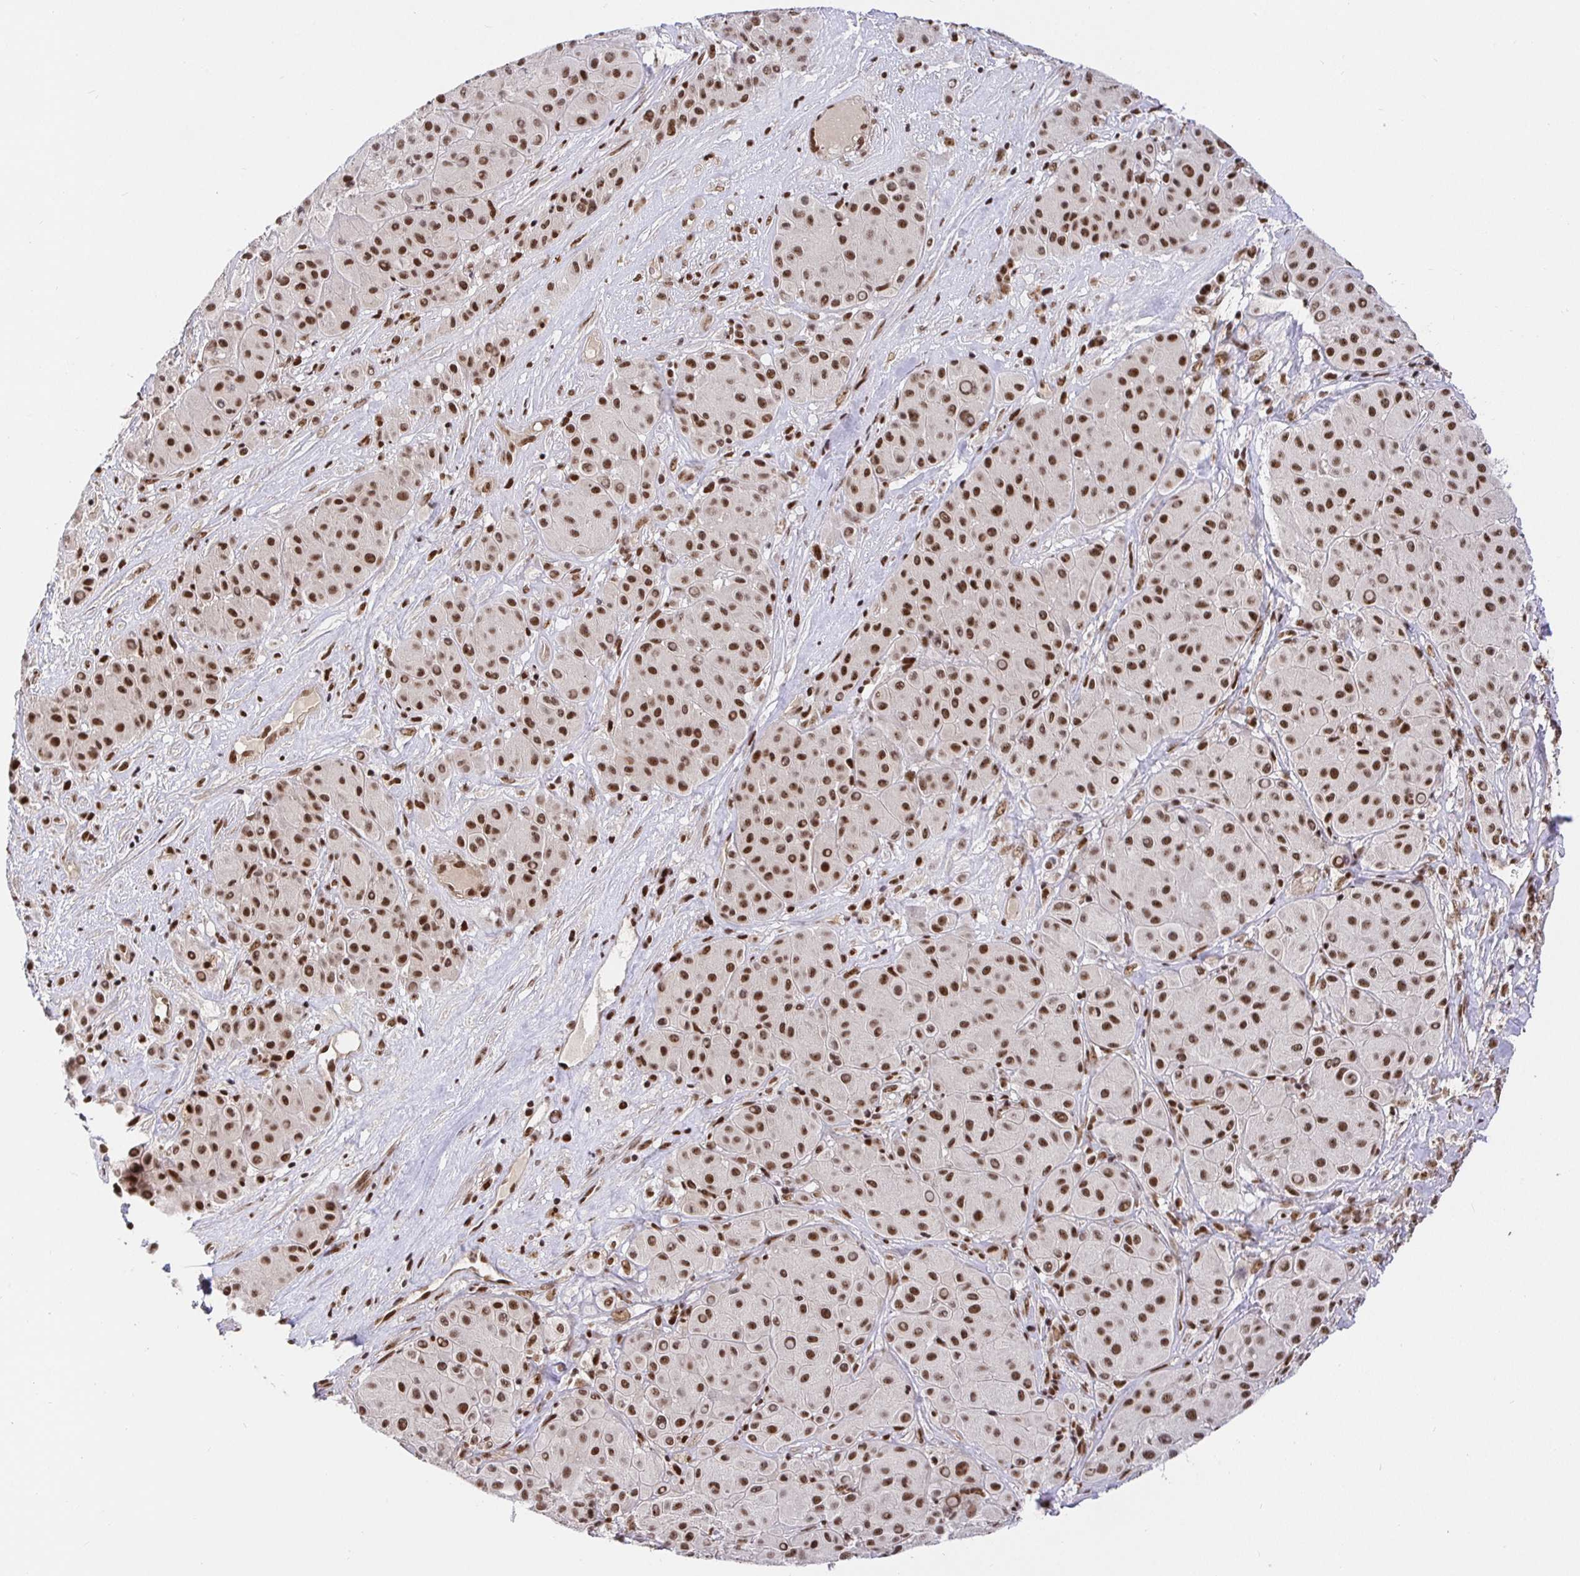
{"staining": {"intensity": "moderate", "quantity": ">75%", "location": "nuclear"}, "tissue": "melanoma", "cell_type": "Tumor cells", "image_type": "cancer", "snomed": [{"axis": "morphology", "description": "Malignant melanoma, Metastatic site"}, {"axis": "topography", "description": "Smooth muscle"}], "caption": "A high-resolution micrograph shows immunohistochemistry (IHC) staining of melanoma, which shows moderate nuclear expression in approximately >75% of tumor cells.", "gene": "USF1", "patient": {"sex": "male", "age": 41}}